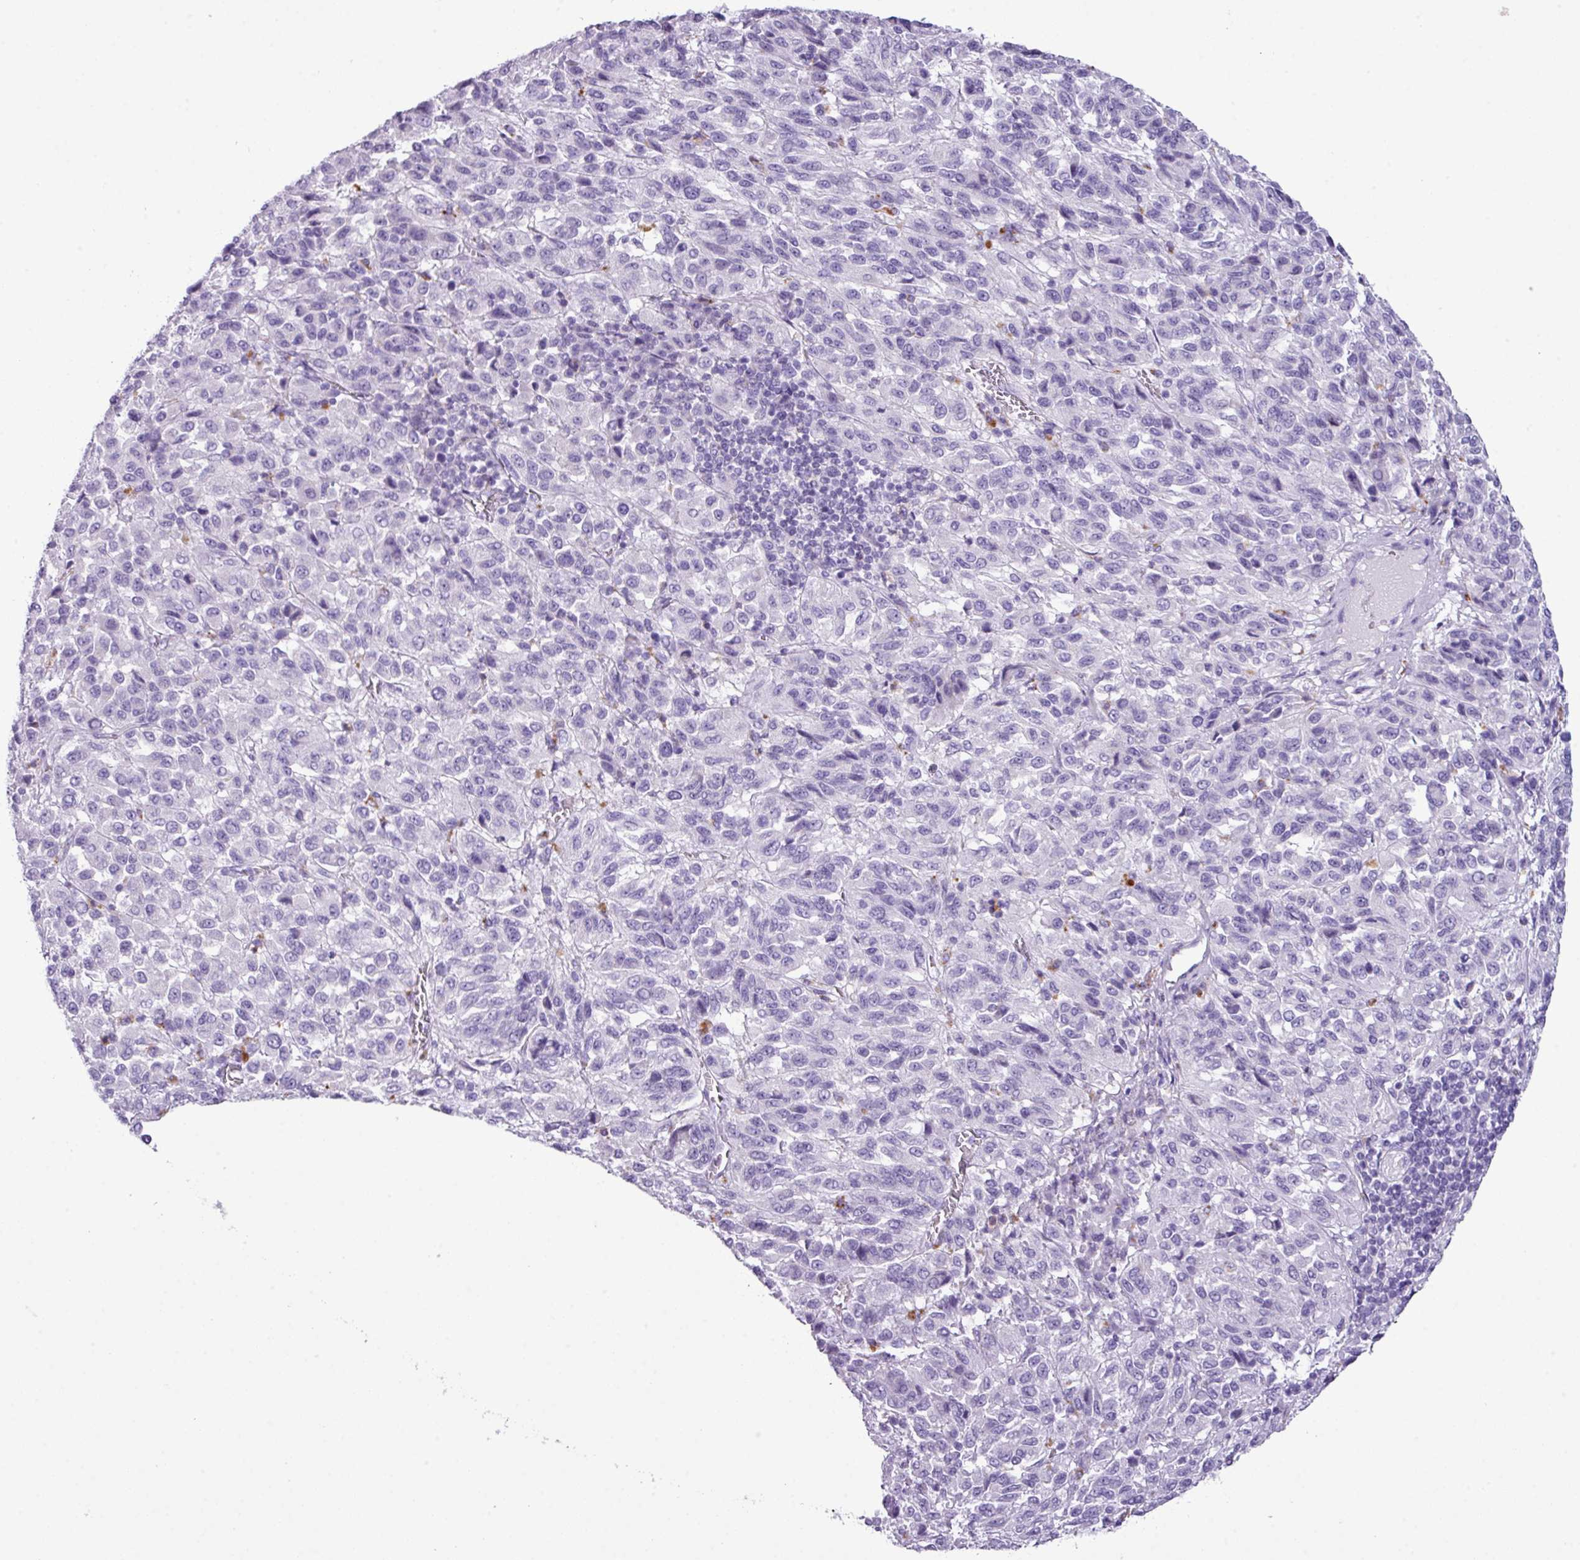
{"staining": {"intensity": "negative", "quantity": "none", "location": "none"}, "tissue": "melanoma", "cell_type": "Tumor cells", "image_type": "cancer", "snomed": [{"axis": "morphology", "description": "Malignant melanoma, Metastatic site"}, {"axis": "topography", "description": "Lung"}], "caption": "This photomicrograph is of malignant melanoma (metastatic site) stained with IHC to label a protein in brown with the nuclei are counter-stained blue. There is no positivity in tumor cells.", "gene": "AGO3", "patient": {"sex": "male", "age": 64}}